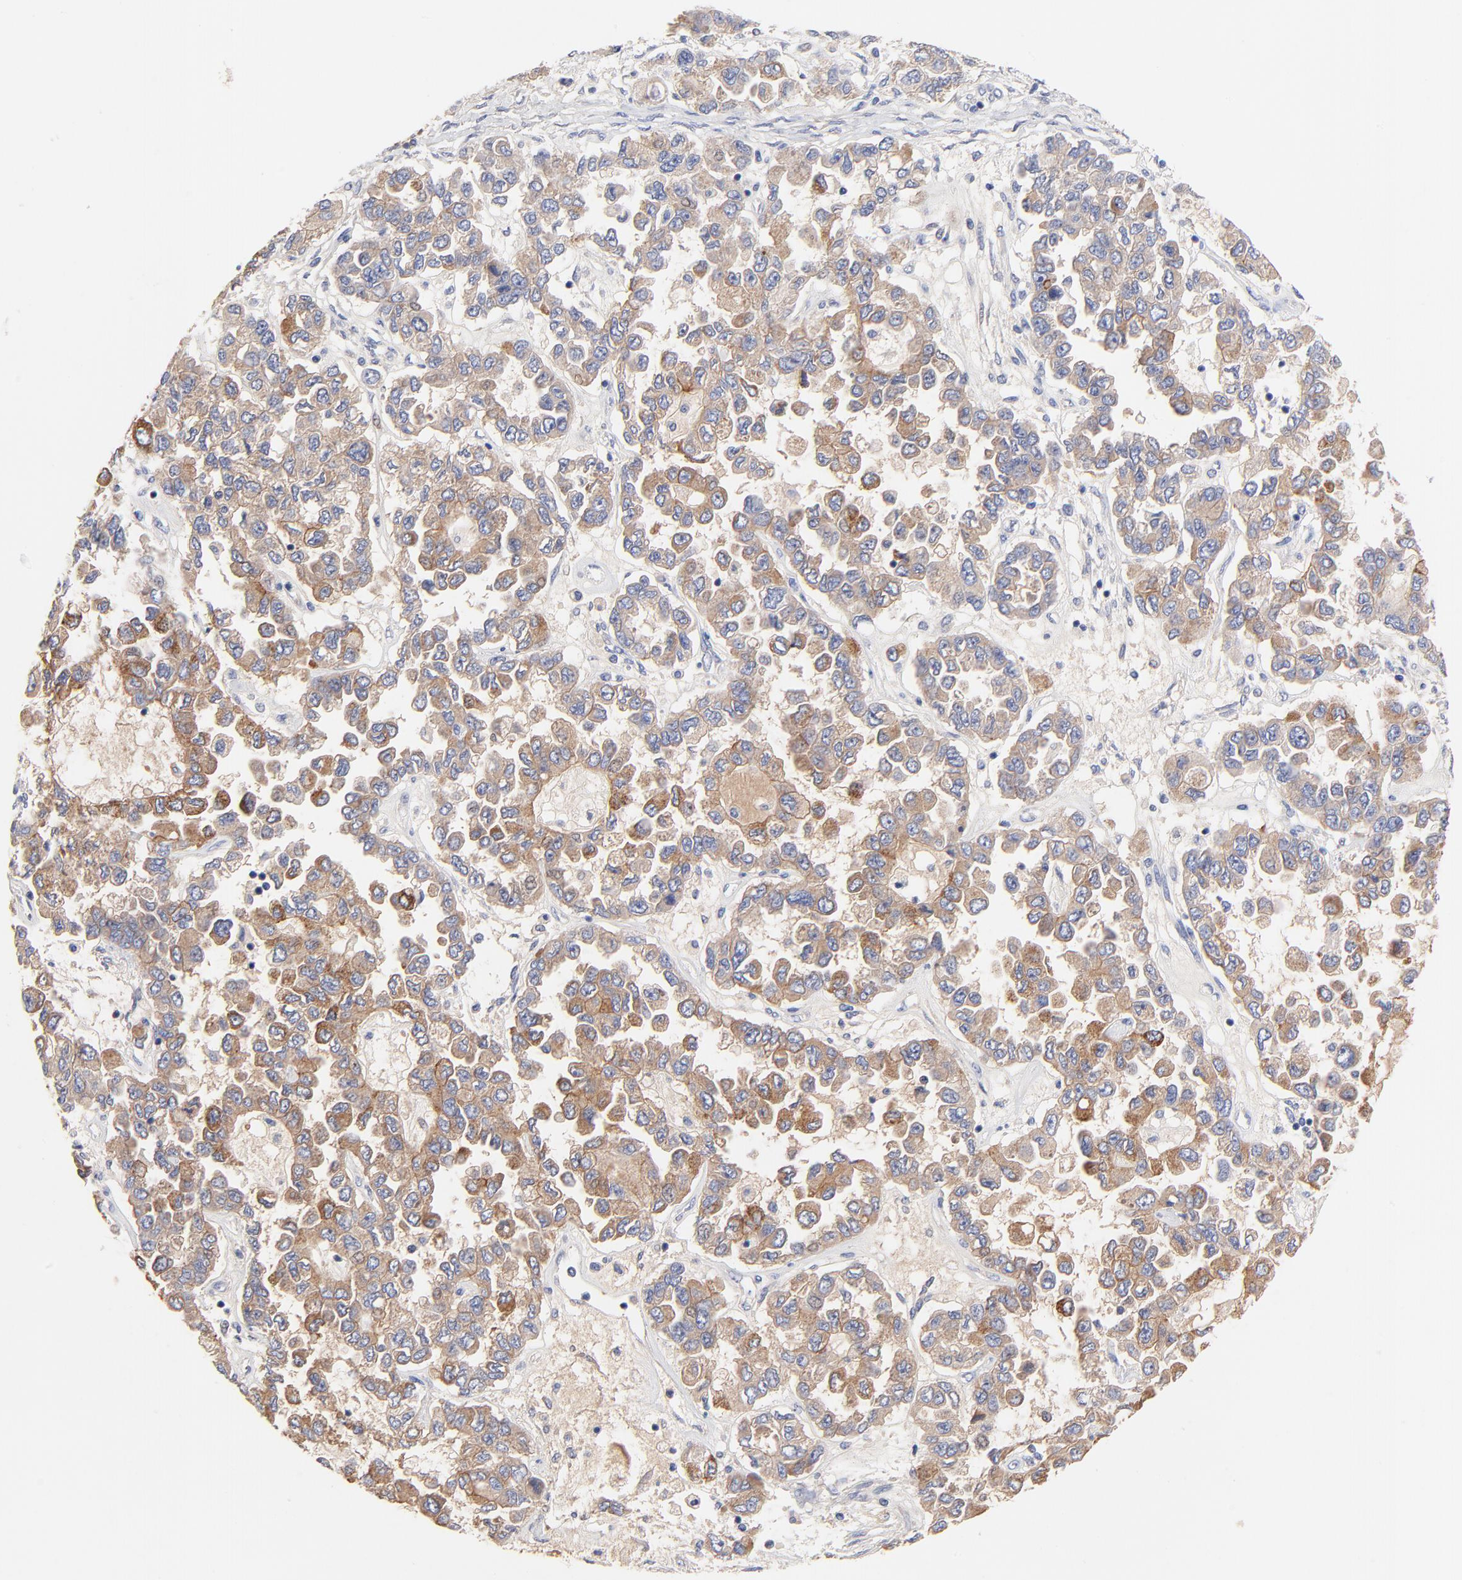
{"staining": {"intensity": "moderate", "quantity": ">75%", "location": "cytoplasmic/membranous"}, "tissue": "ovarian cancer", "cell_type": "Tumor cells", "image_type": "cancer", "snomed": [{"axis": "morphology", "description": "Cystadenocarcinoma, serous, NOS"}, {"axis": "topography", "description": "Ovary"}], "caption": "There is medium levels of moderate cytoplasmic/membranous expression in tumor cells of ovarian serous cystadenocarcinoma, as demonstrated by immunohistochemical staining (brown color).", "gene": "PTK7", "patient": {"sex": "female", "age": 84}}